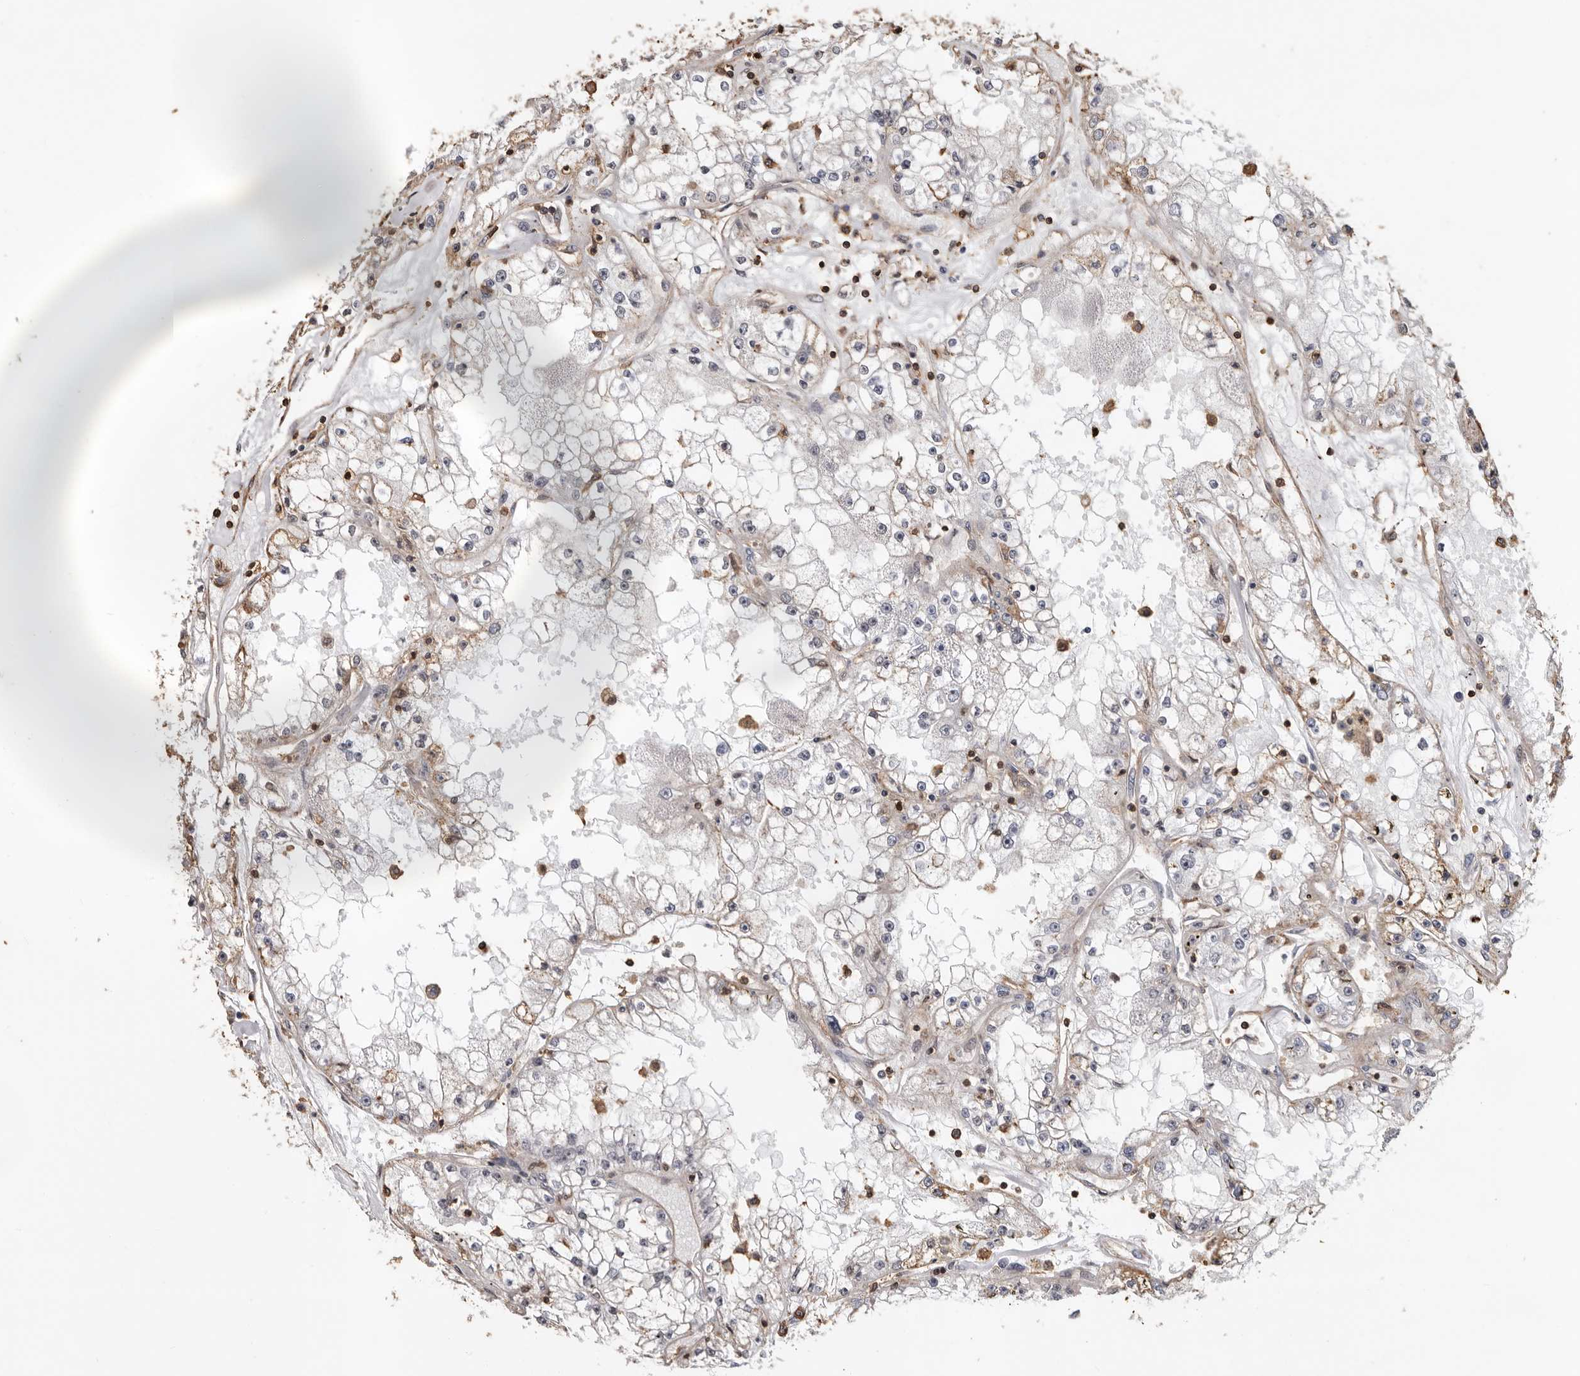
{"staining": {"intensity": "negative", "quantity": "none", "location": "none"}, "tissue": "renal cancer", "cell_type": "Tumor cells", "image_type": "cancer", "snomed": [{"axis": "morphology", "description": "Adenocarcinoma, NOS"}, {"axis": "topography", "description": "Kidney"}], "caption": "An immunohistochemistry (IHC) histopathology image of adenocarcinoma (renal) is shown. There is no staining in tumor cells of adenocarcinoma (renal).", "gene": "GSK3A", "patient": {"sex": "male", "age": 56}}